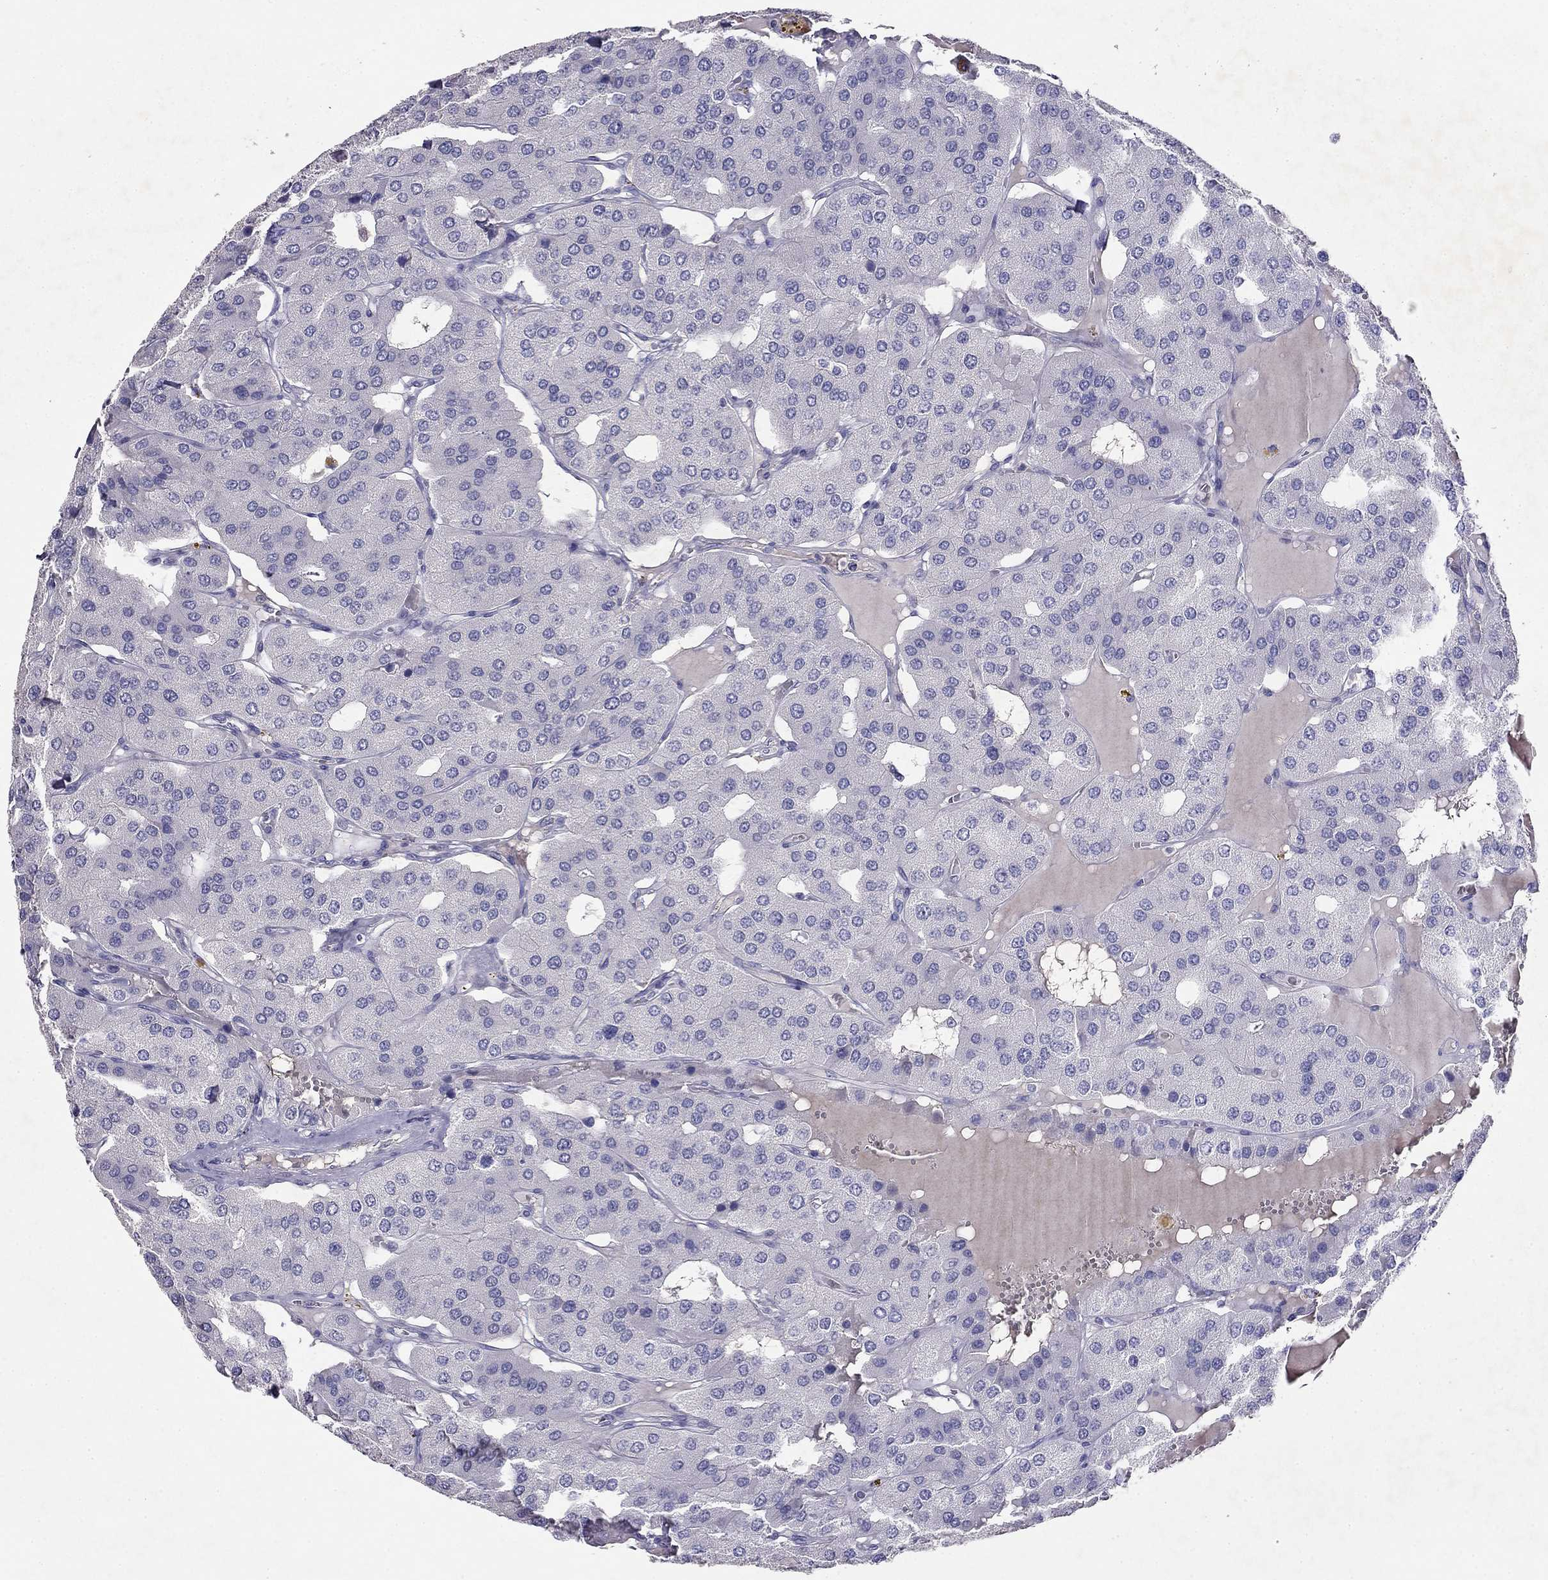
{"staining": {"intensity": "negative", "quantity": "none", "location": "none"}, "tissue": "parathyroid gland", "cell_type": "Glandular cells", "image_type": "normal", "snomed": [{"axis": "morphology", "description": "Normal tissue, NOS"}, {"axis": "morphology", "description": "Adenoma, NOS"}, {"axis": "topography", "description": "Parathyroid gland"}], "caption": "High magnification brightfield microscopy of unremarkable parathyroid gland stained with DAB (3,3'-diaminobenzidine) (brown) and counterstained with hematoxylin (blue): glandular cells show no significant staining. (DAB (3,3'-diaminobenzidine) immunohistochemistry, high magnification).", "gene": "LY6H", "patient": {"sex": "female", "age": 86}}